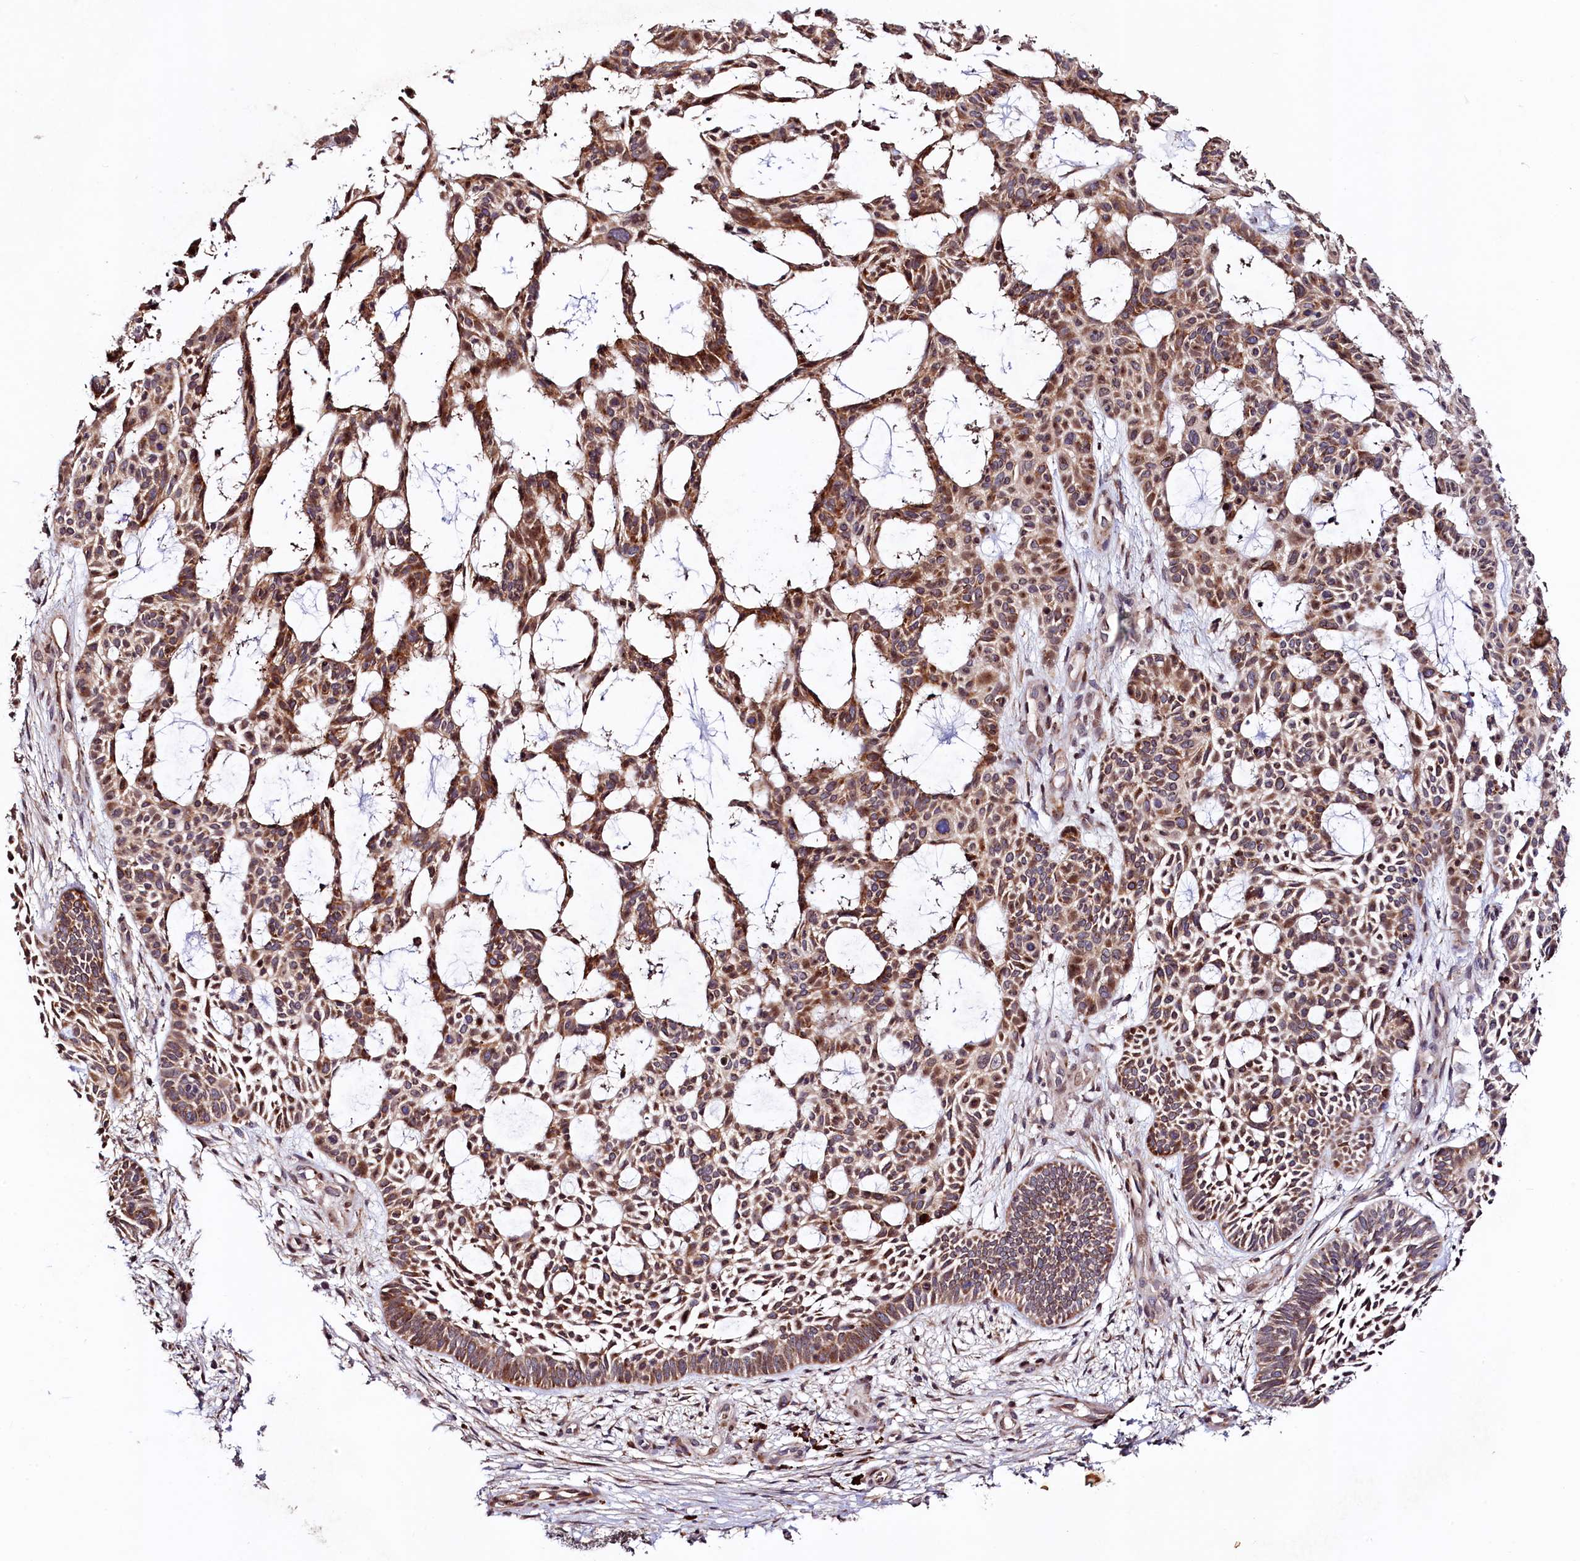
{"staining": {"intensity": "moderate", "quantity": ">75%", "location": "cytoplasmic/membranous,nuclear"}, "tissue": "skin cancer", "cell_type": "Tumor cells", "image_type": "cancer", "snomed": [{"axis": "morphology", "description": "Basal cell carcinoma"}, {"axis": "topography", "description": "Skin"}], "caption": "This is an image of IHC staining of basal cell carcinoma (skin), which shows moderate staining in the cytoplasmic/membranous and nuclear of tumor cells.", "gene": "C5orf15", "patient": {"sex": "male", "age": 89}}